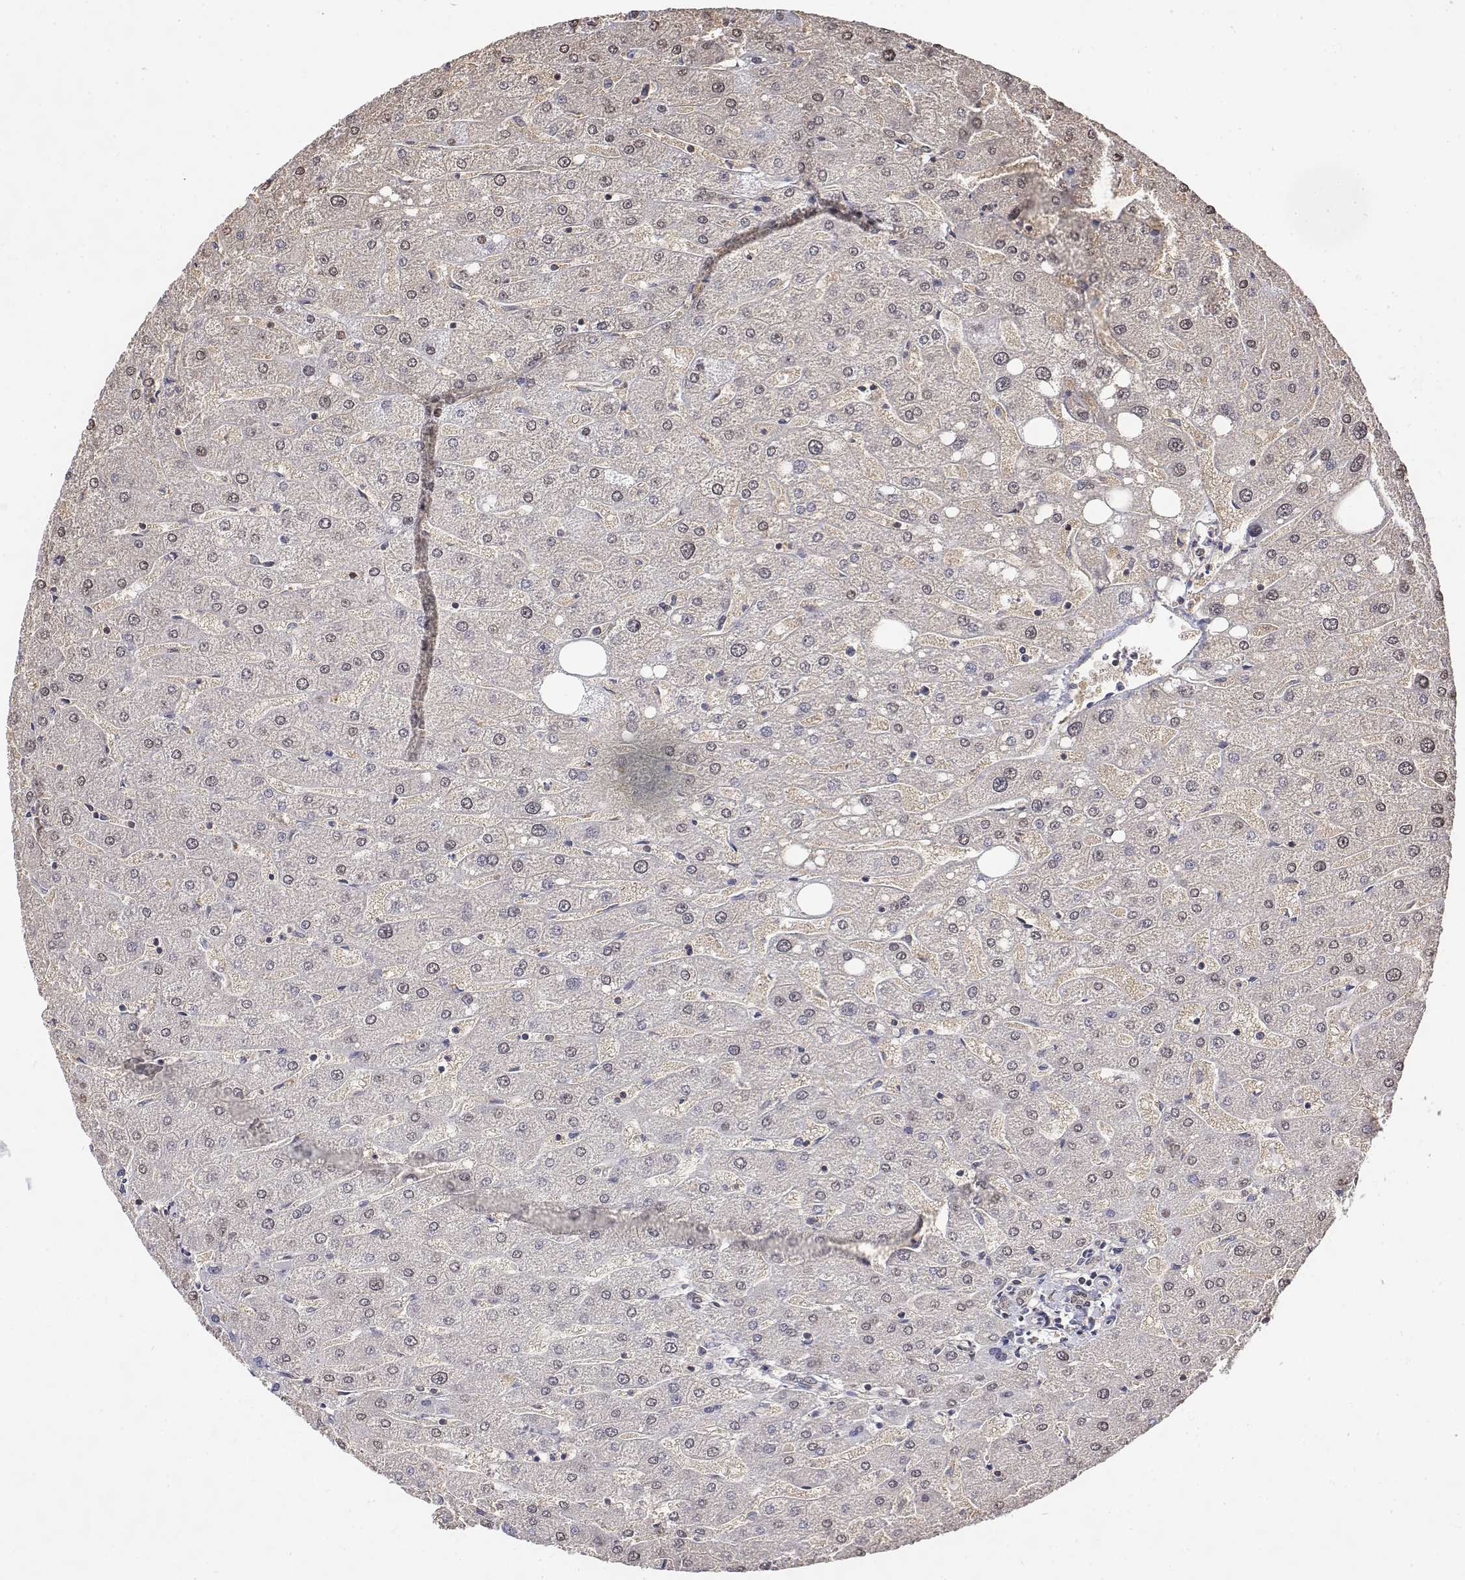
{"staining": {"intensity": "weak", "quantity": "25%-75%", "location": "nuclear"}, "tissue": "liver", "cell_type": "Cholangiocytes", "image_type": "normal", "snomed": [{"axis": "morphology", "description": "Normal tissue, NOS"}, {"axis": "topography", "description": "Liver"}], "caption": "A brown stain highlights weak nuclear staining of a protein in cholangiocytes of benign human liver.", "gene": "TPI1", "patient": {"sex": "male", "age": 67}}